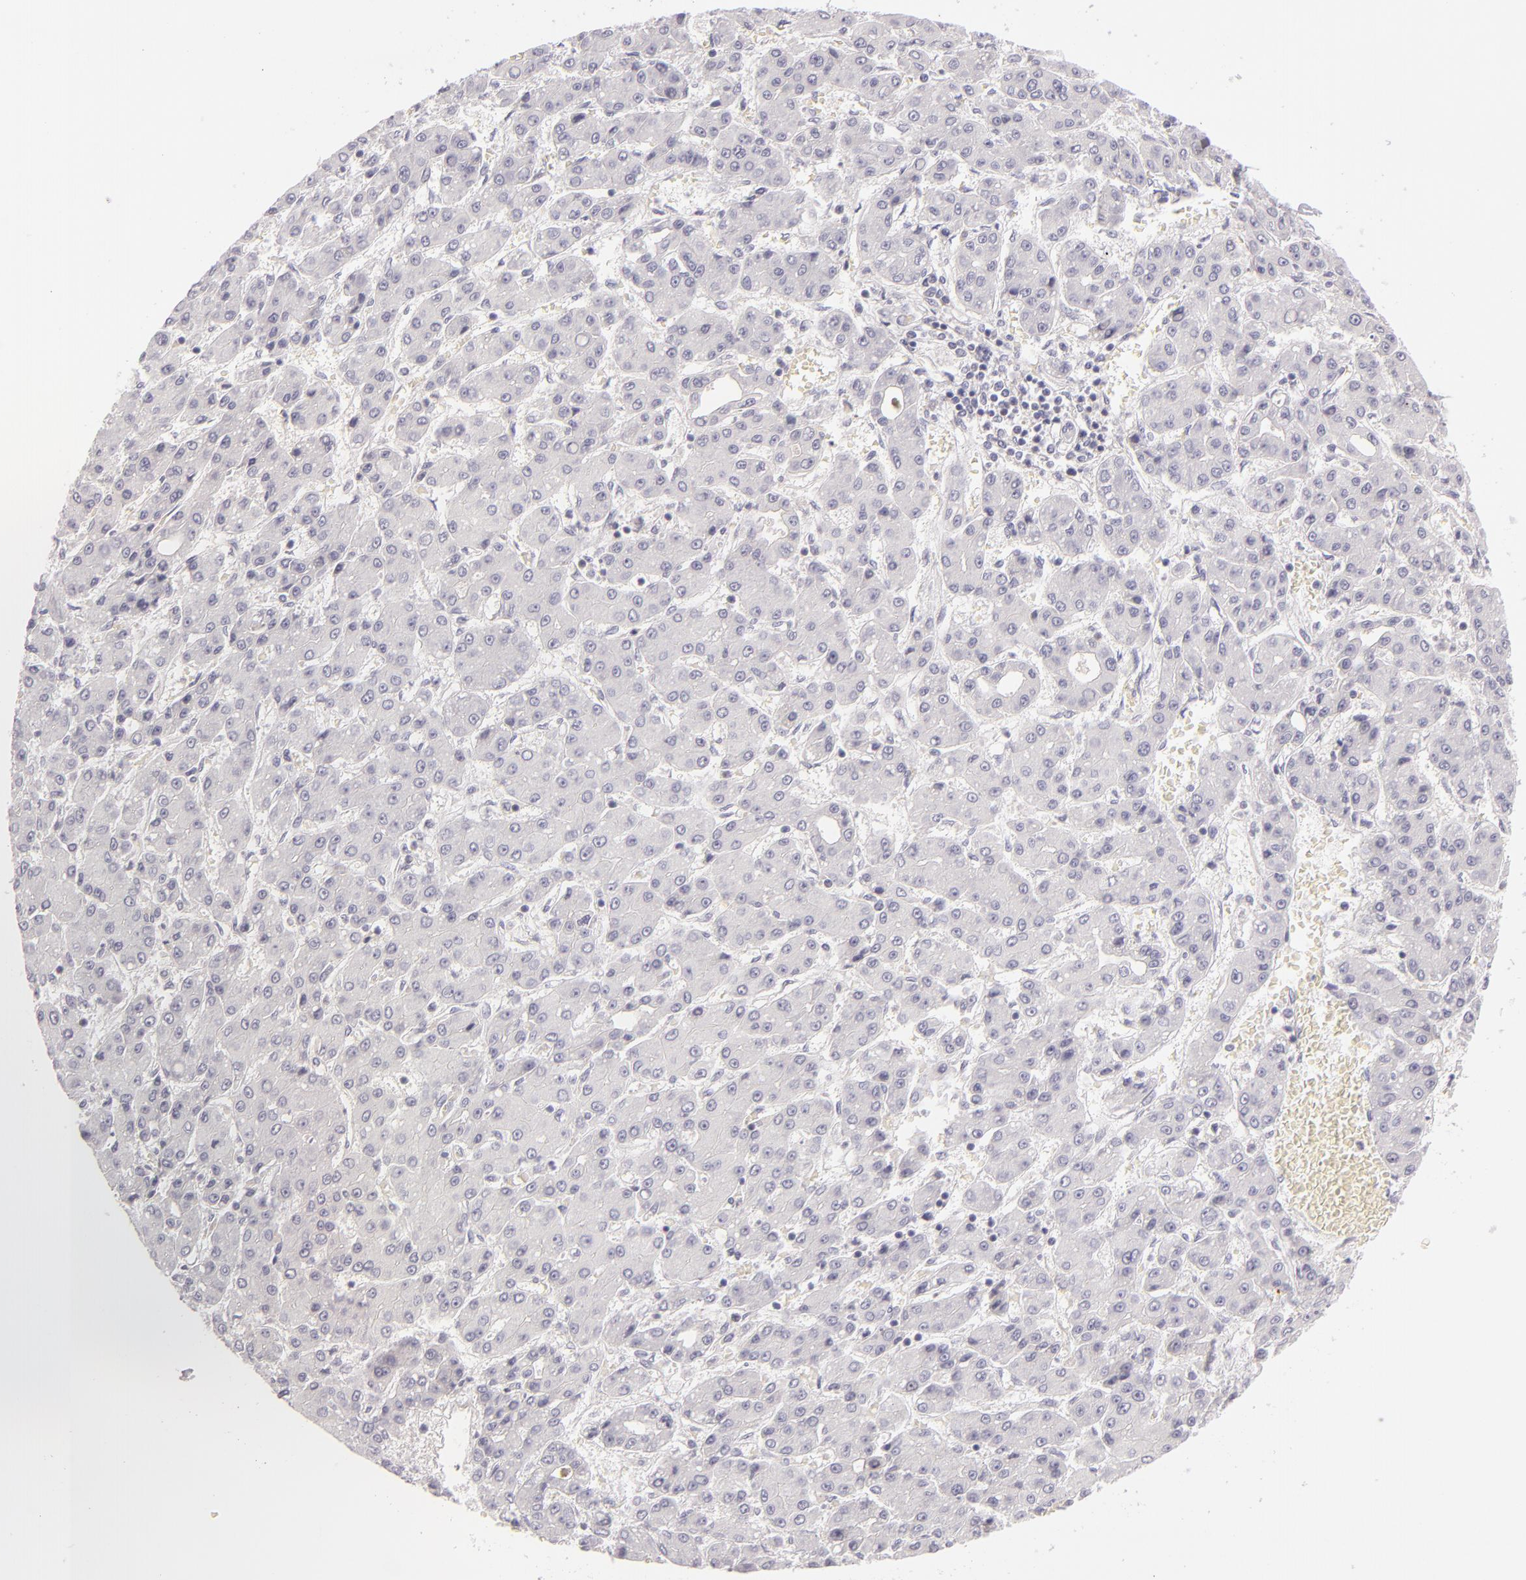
{"staining": {"intensity": "negative", "quantity": "none", "location": "none"}, "tissue": "liver cancer", "cell_type": "Tumor cells", "image_type": "cancer", "snomed": [{"axis": "morphology", "description": "Carcinoma, Hepatocellular, NOS"}, {"axis": "topography", "description": "Liver"}], "caption": "Human liver cancer (hepatocellular carcinoma) stained for a protein using immunohistochemistry reveals no expression in tumor cells.", "gene": "FAM181A", "patient": {"sex": "male", "age": 69}}